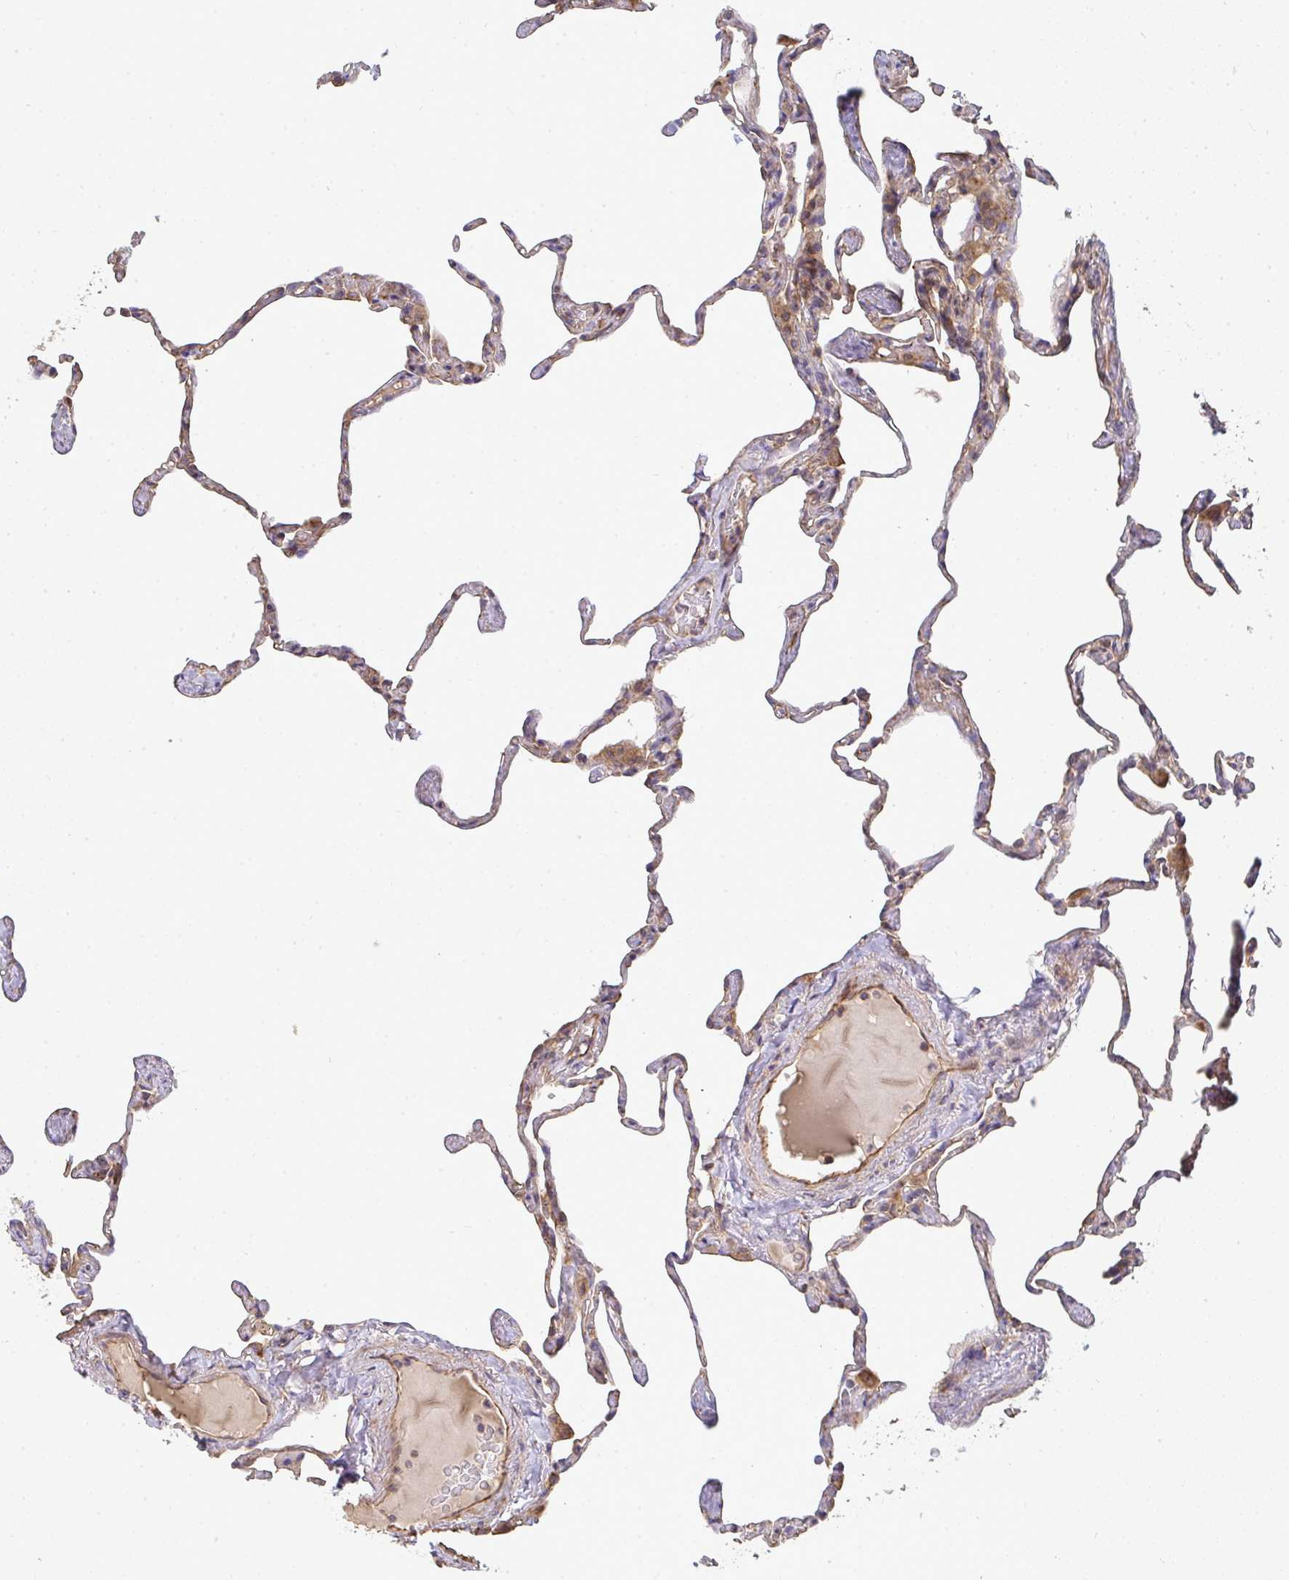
{"staining": {"intensity": "negative", "quantity": "none", "location": "none"}, "tissue": "lung", "cell_type": "Alveolar cells", "image_type": "normal", "snomed": [{"axis": "morphology", "description": "Normal tissue, NOS"}, {"axis": "topography", "description": "Lung"}], "caption": "DAB immunohistochemical staining of normal lung shows no significant expression in alveolar cells.", "gene": "B4GALT6", "patient": {"sex": "male", "age": 65}}